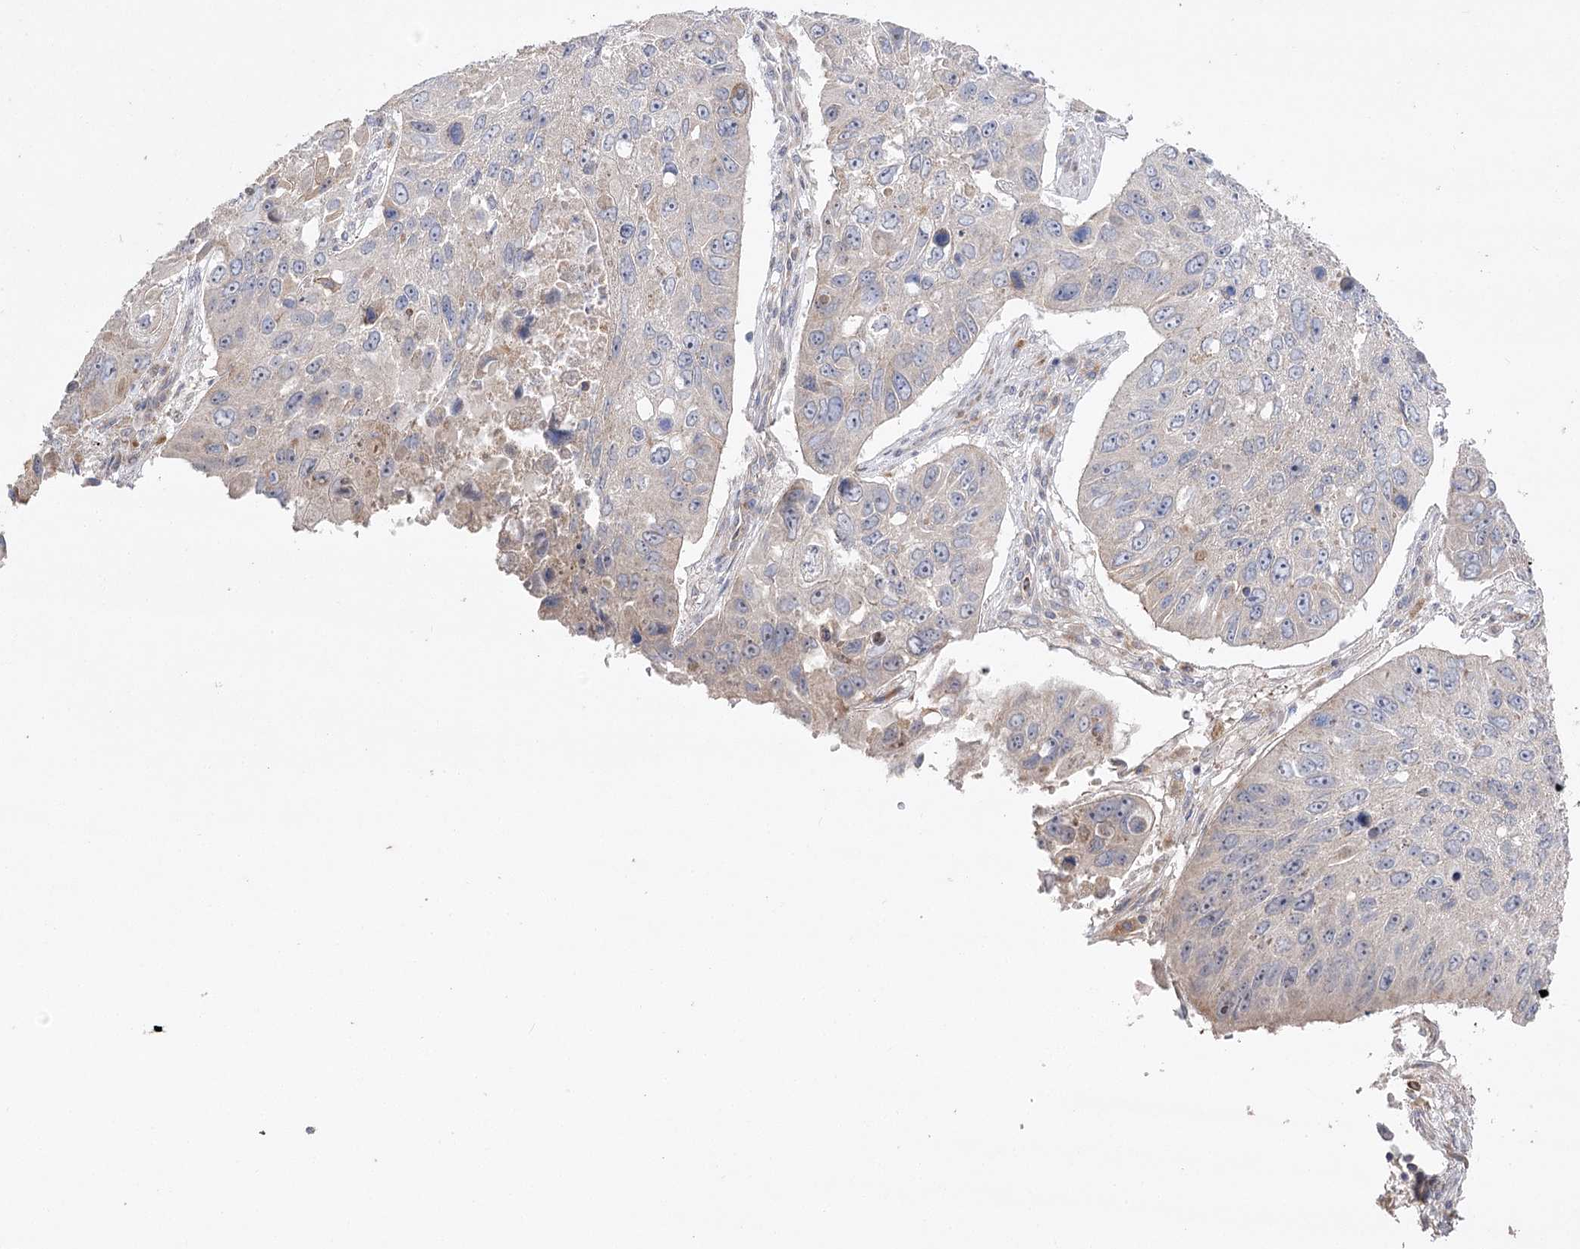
{"staining": {"intensity": "negative", "quantity": "none", "location": "none"}, "tissue": "lung cancer", "cell_type": "Tumor cells", "image_type": "cancer", "snomed": [{"axis": "morphology", "description": "Squamous cell carcinoma, NOS"}, {"axis": "topography", "description": "Lung"}], "caption": "IHC image of human lung squamous cell carcinoma stained for a protein (brown), which displays no positivity in tumor cells.", "gene": "OBSL1", "patient": {"sex": "male", "age": 61}}